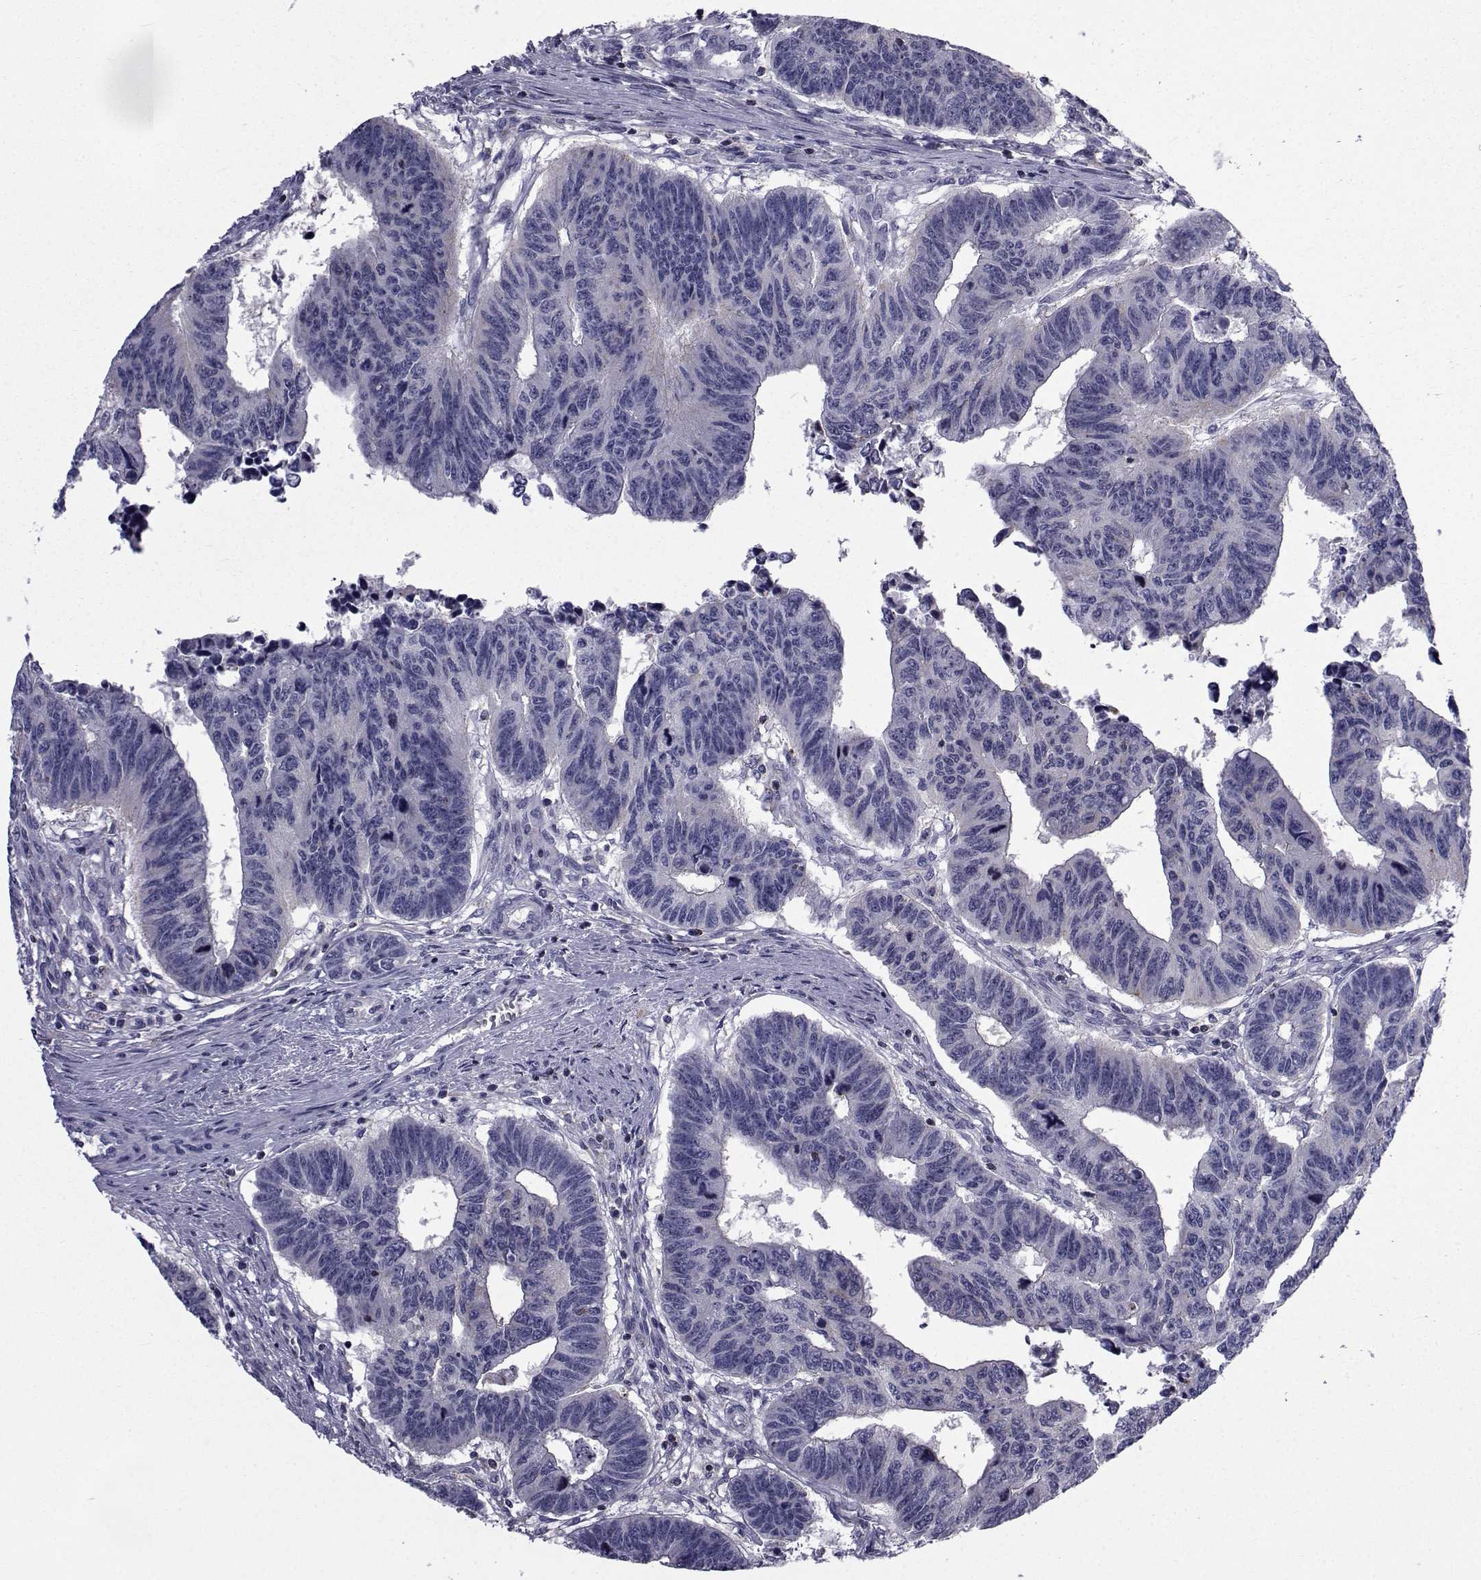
{"staining": {"intensity": "negative", "quantity": "none", "location": "none"}, "tissue": "colorectal cancer", "cell_type": "Tumor cells", "image_type": "cancer", "snomed": [{"axis": "morphology", "description": "Adenocarcinoma, NOS"}, {"axis": "topography", "description": "Rectum"}], "caption": "Immunohistochemical staining of colorectal cancer (adenocarcinoma) exhibits no significant positivity in tumor cells.", "gene": "PDE6H", "patient": {"sex": "female", "age": 85}}